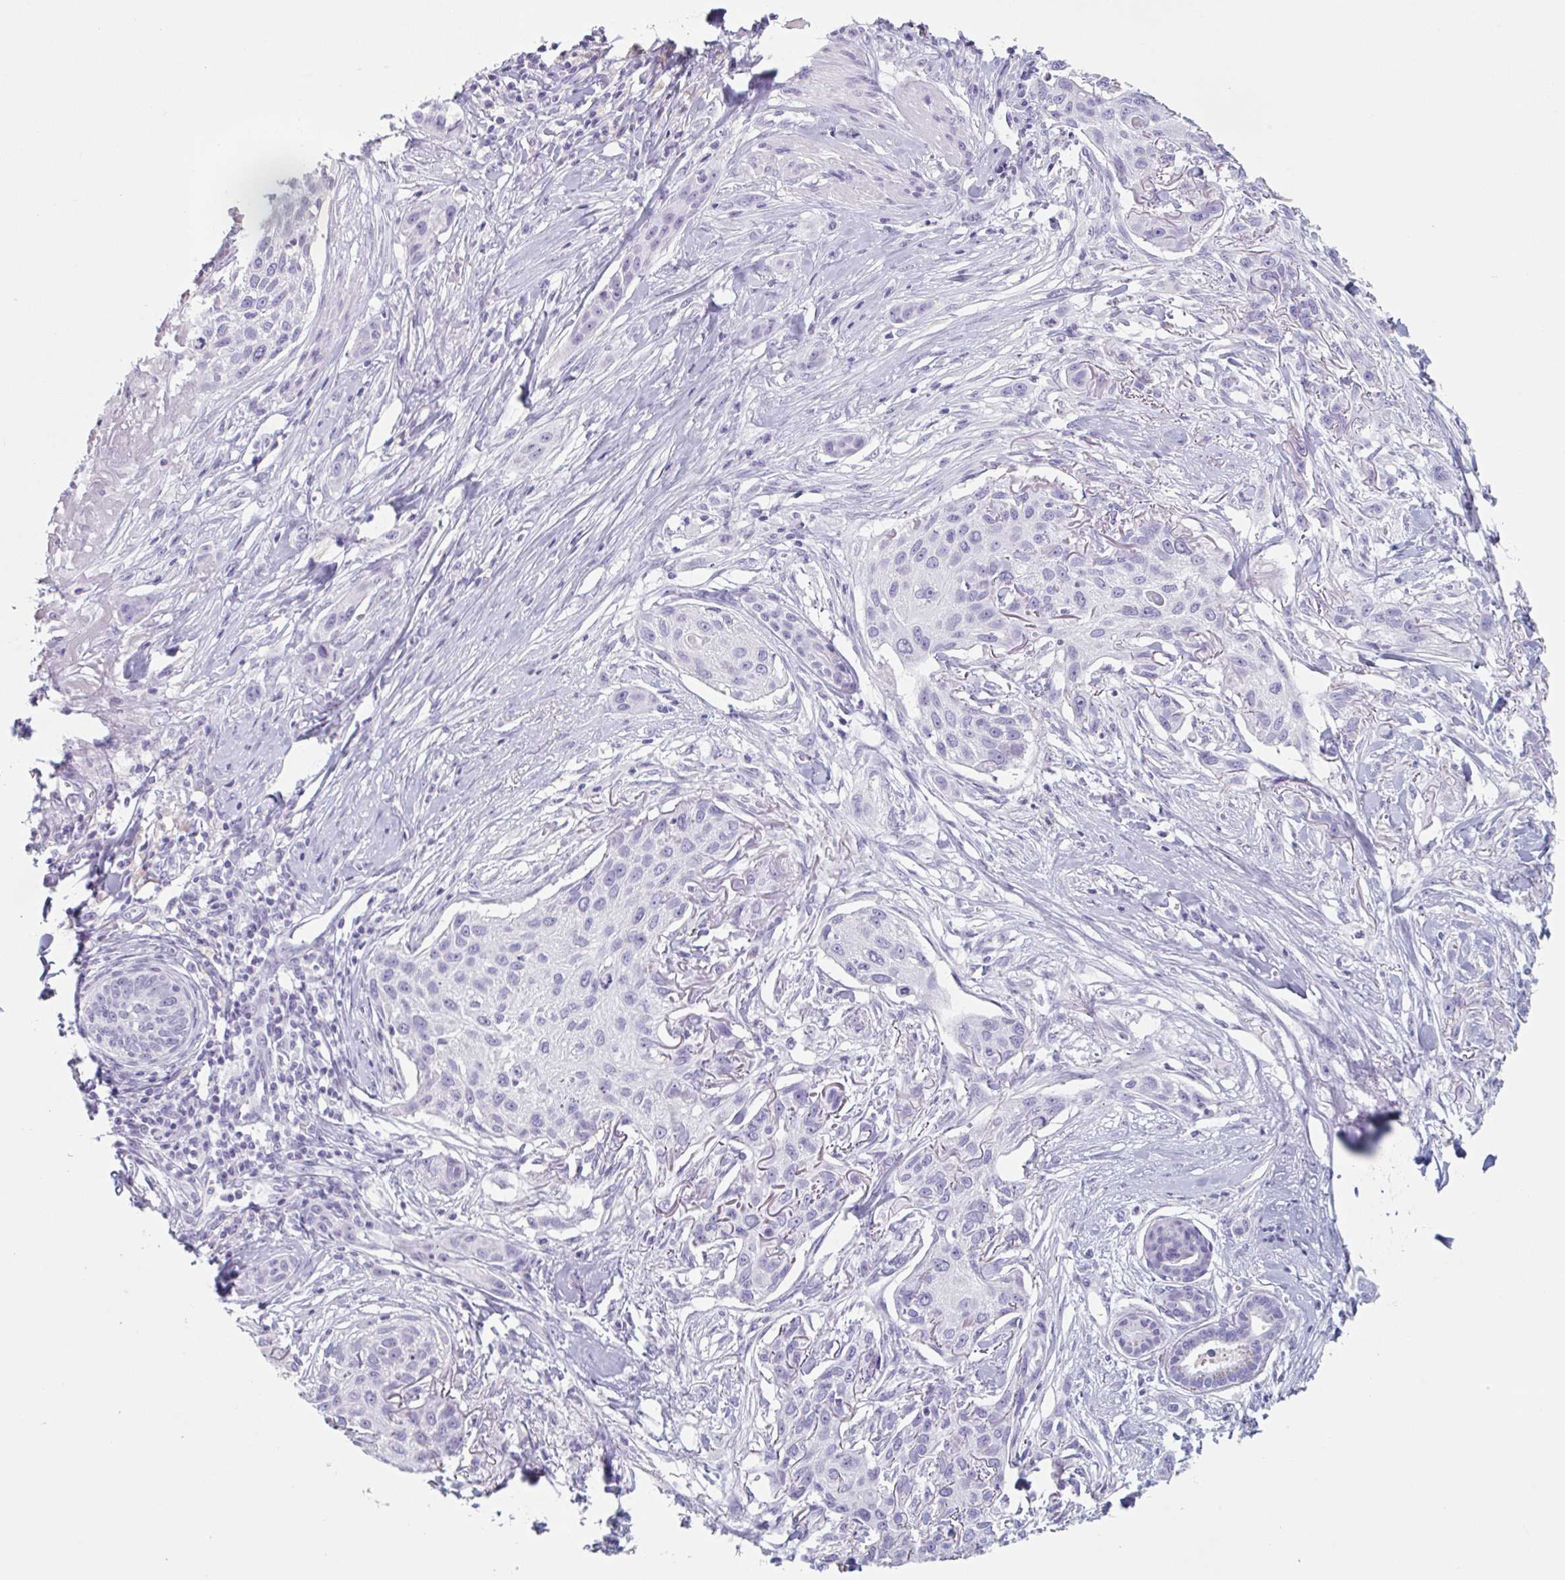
{"staining": {"intensity": "negative", "quantity": "none", "location": "none"}, "tissue": "skin cancer", "cell_type": "Tumor cells", "image_type": "cancer", "snomed": [{"axis": "morphology", "description": "Squamous cell carcinoma, NOS"}, {"axis": "topography", "description": "Skin"}], "caption": "Immunohistochemistry (IHC) image of neoplastic tissue: human squamous cell carcinoma (skin) stained with DAB exhibits no significant protein positivity in tumor cells.", "gene": "EMC4", "patient": {"sex": "male", "age": 63}}